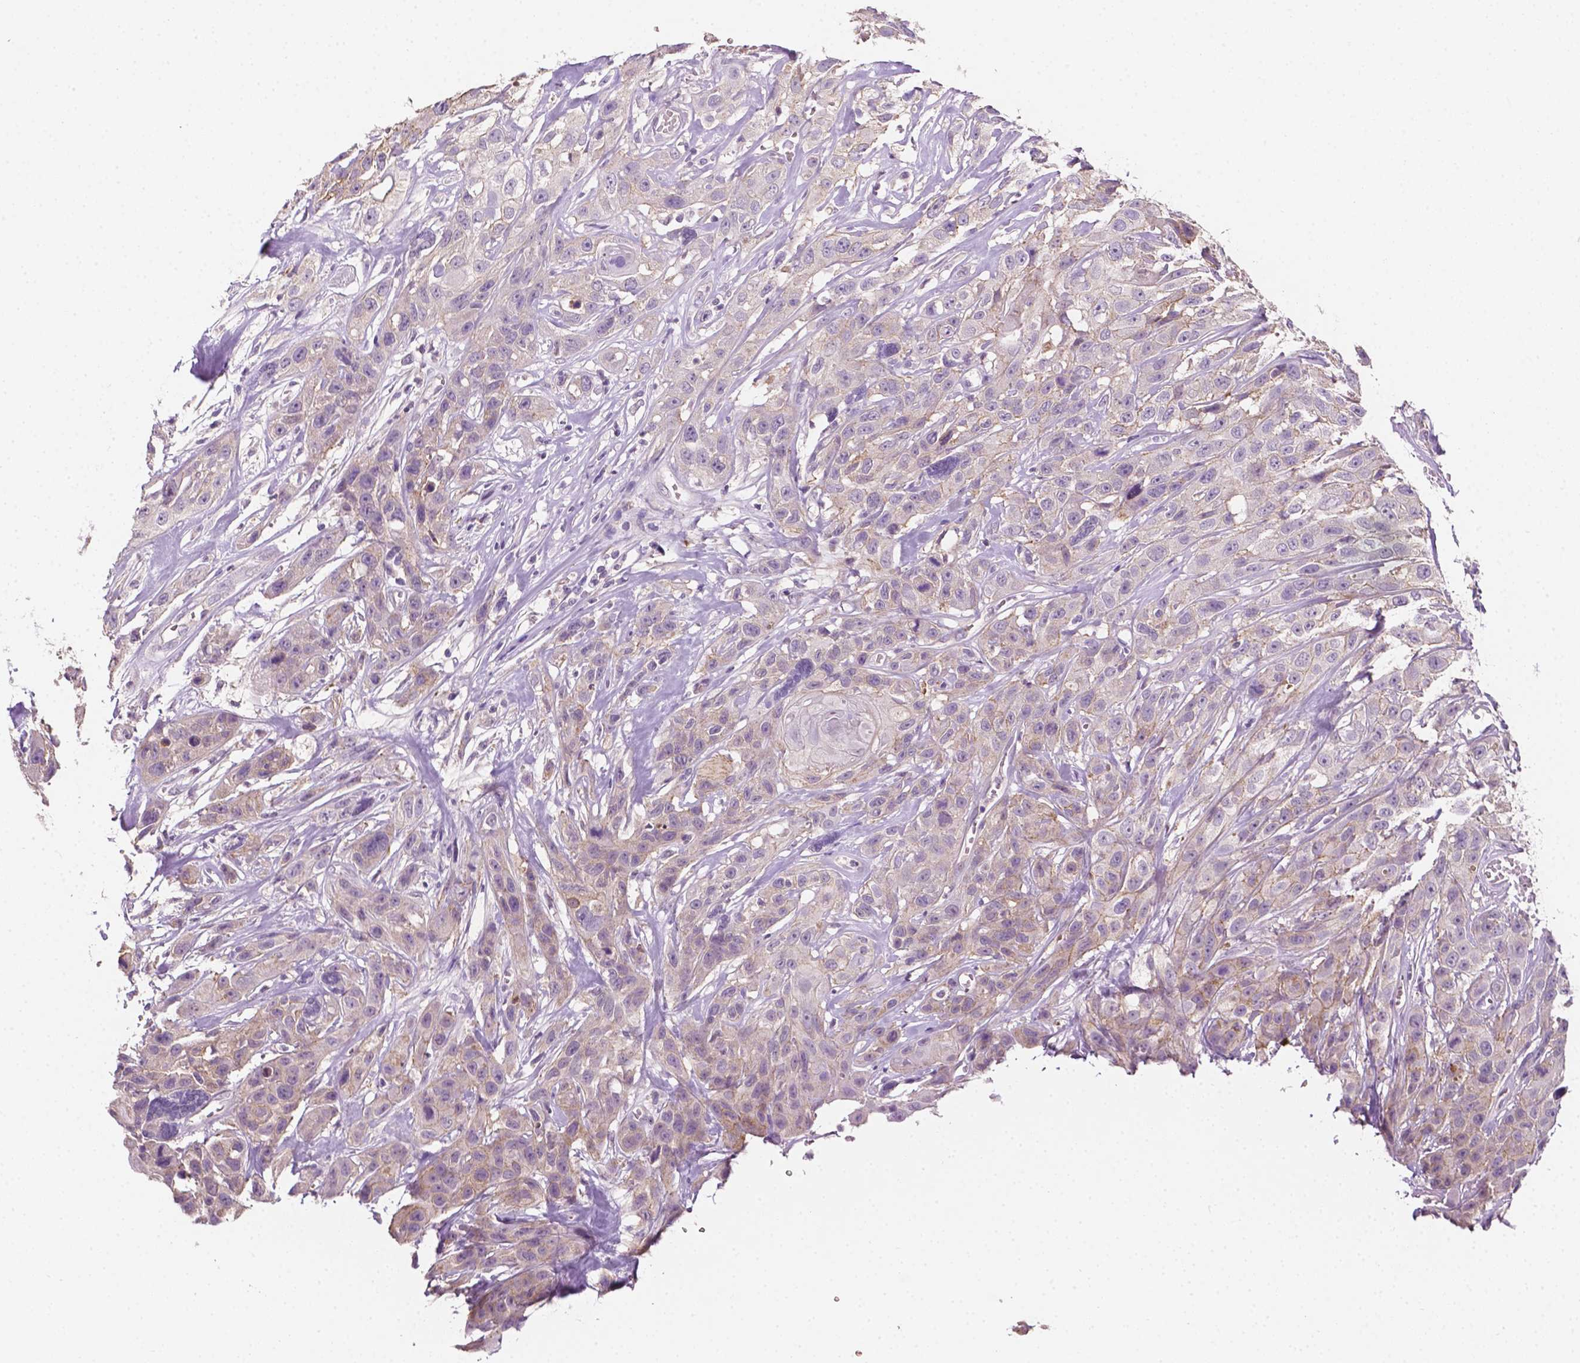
{"staining": {"intensity": "negative", "quantity": "none", "location": "none"}, "tissue": "head and neck cancer", "cell_type": "Tumor cells", "image_type": "cancer", "snomed": [{"axis": "morphology", "description": "Squamous cell carcinoma, NOS"}, {"axis": "topography", "description": "Head-Neck"}], "caption": "This is an immunohistochemistry (IHC) histopathology image of human squamous cell carcinoma (head and neck). There is no staining in tumor cells.", "gene": "EGFR", "patient": {"sex": "male", "age": 57}}